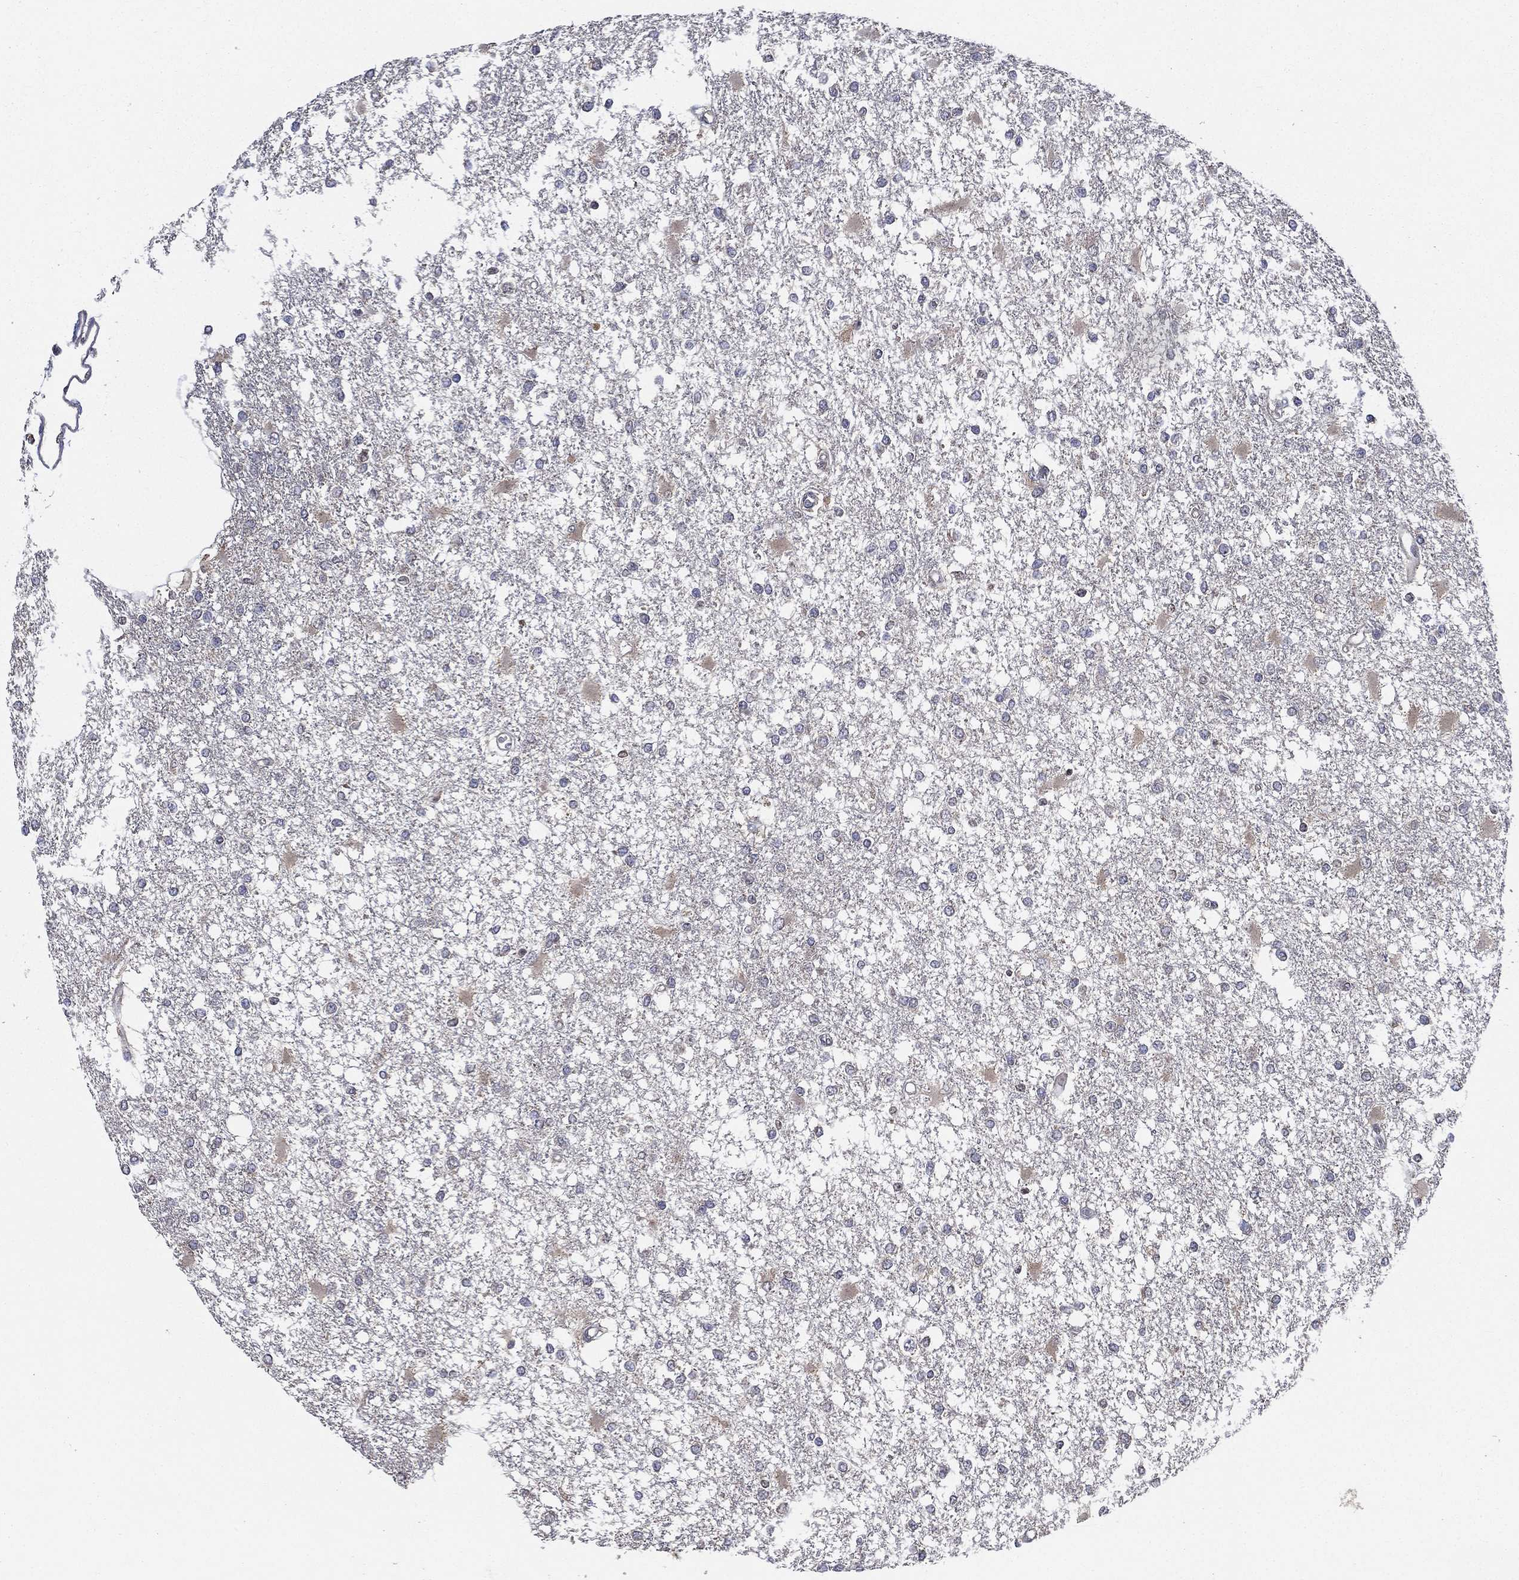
{"staining": {"intensity": "negative", "quantity": "none", "location": "none"}, "tissue": "glioma", "cell_type": "Tumor cells", "image_type": "cancer", "snomed": [{"axis": "morphology", "description": "Glioma, malignant, High grade"}, {"axis": "topography", "description": "Cerebral cortex"}], "caption": "The photomicrograph displays no staining of tumor cells in malignant glioma (high-grade). The staining is performed using DAB brown chromogen with nuclei counter-stained in using hematoxylin.", "gene": "SMPD3", "patient": {"sex": "male", "age": 79}}